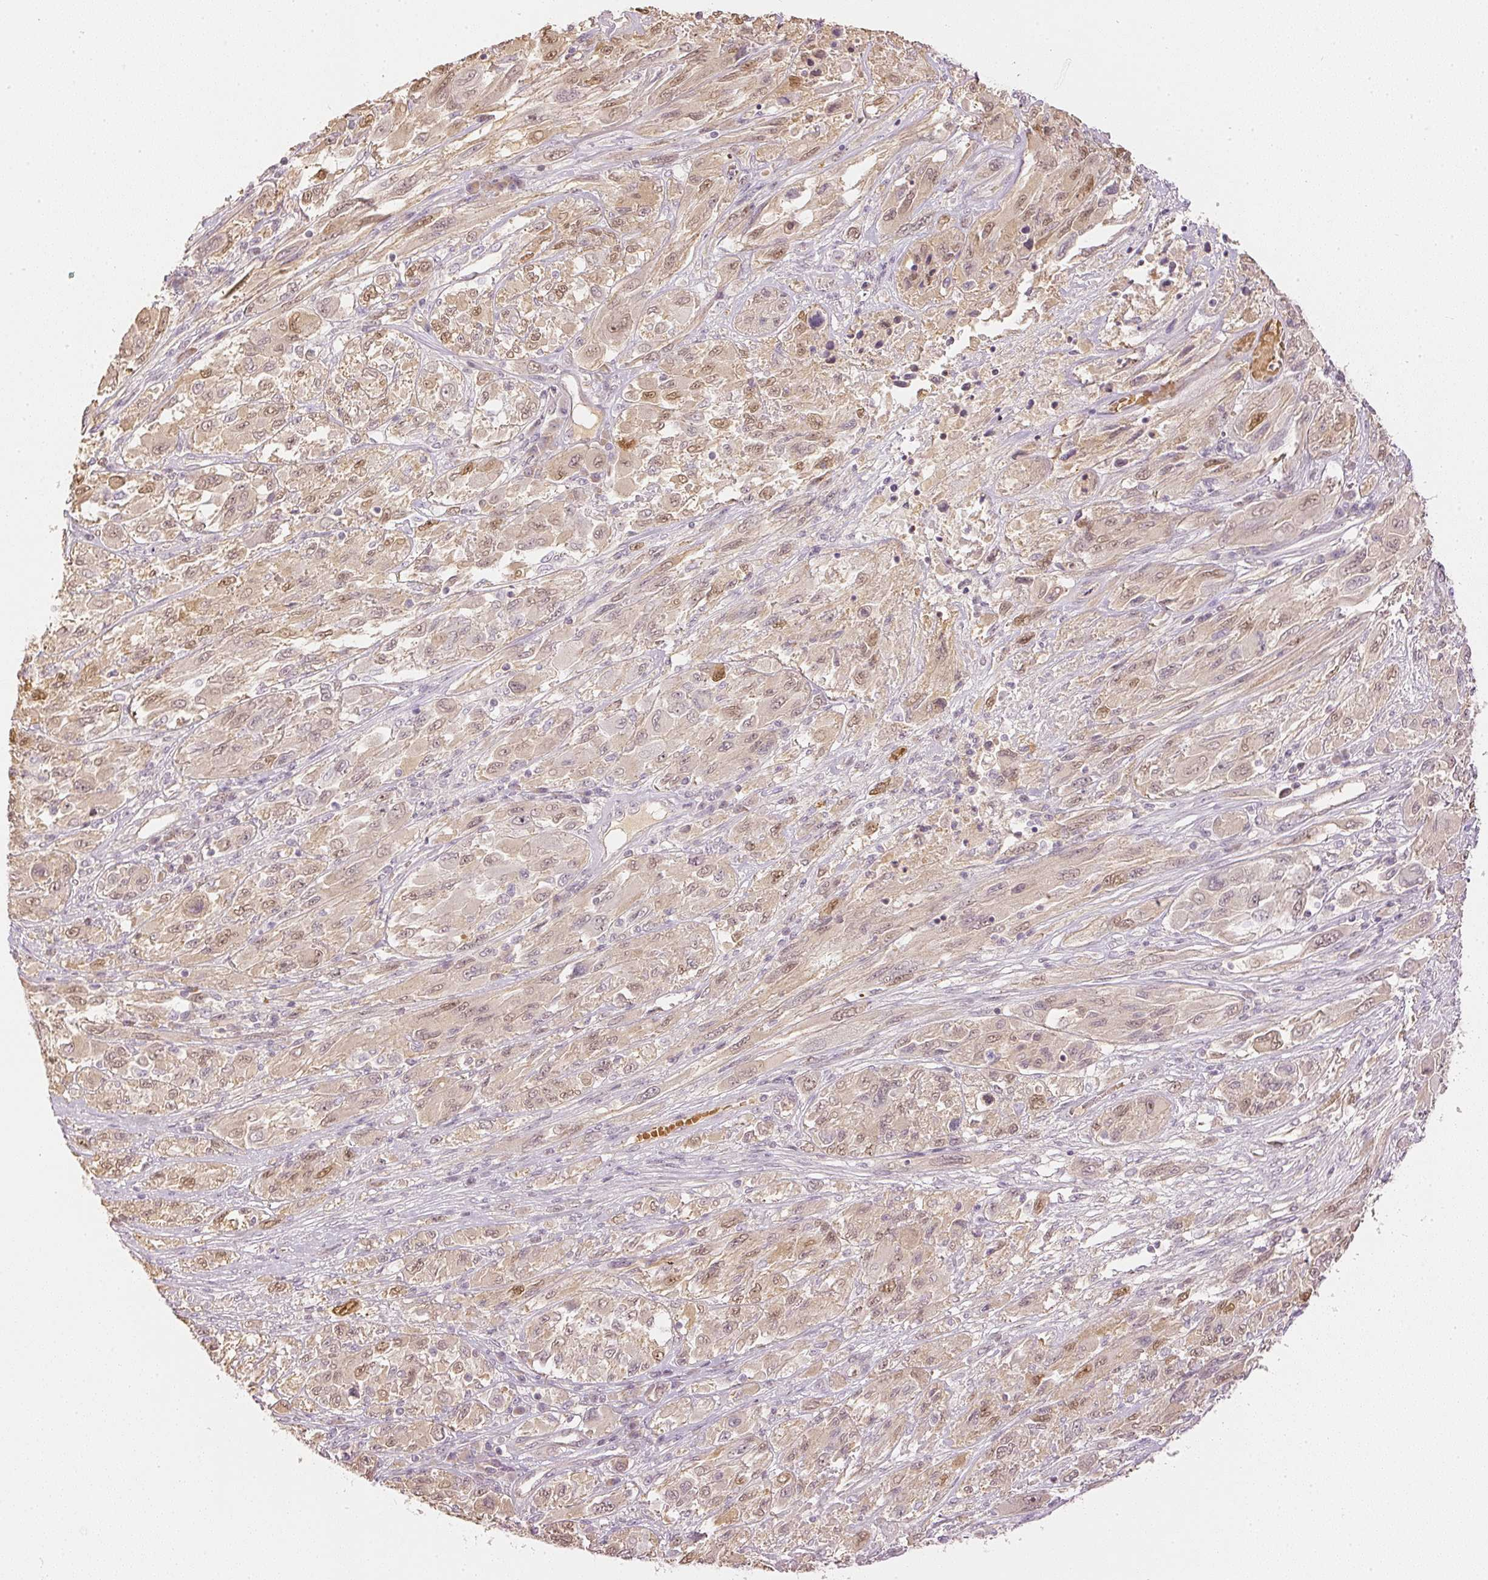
{"staining": {"intensity": "moderate", "quantity": "25%-75%", "location": "nuclear"}, "tissue": "melanoma", "cell_type": "Tumor cells", "image_type": "cancer", "snomed": [{"axis": "morphology", "description": "Malignant melanoma, NOS"}, {"axis": "topography", "description": "Skin"}], "caption": "High-magnification brightfield microscopy of malignant melanoma stained with DAB (3,3'-diaminobenzidine) (brown) and counterstained with hematoxylin (blue). tumor cells exhibit moderate nuclear staining is seen in about25%-75% of cells.", "gene": "GZMA", "patient": {"sex": "female", "age": 91}}